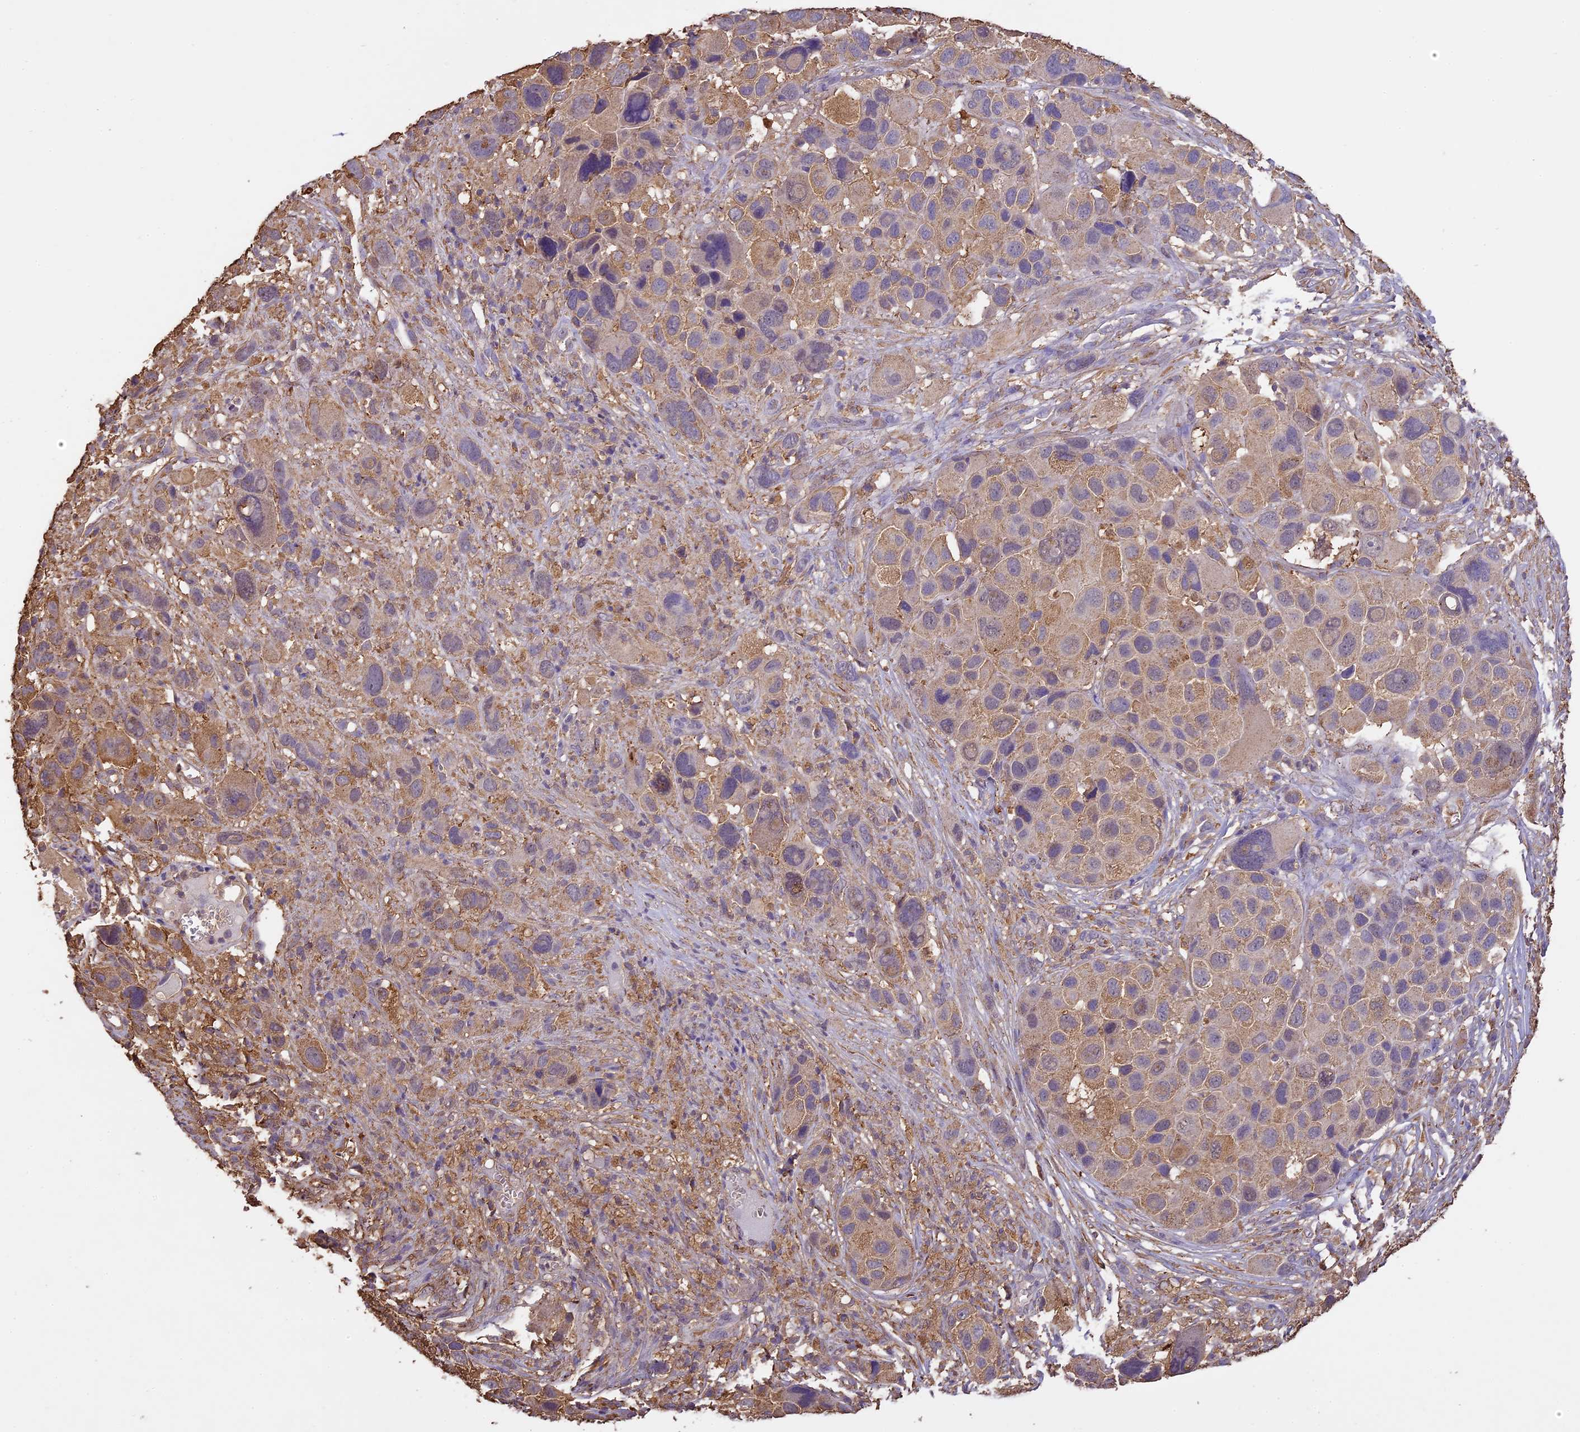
{"staining": {"intensity": "moderate", "quantity": "<25%", "location": "cytoplasmic/membranous"}, "tissue": "melanoma", "cell_type": "Tumor cells", "image_type": "cancer", "snomed": [{"axis": "morphology", "description": "Malignant melanoma, NOS"}, {"axis": "topography", "description": "Skin of trunk"}], "caption": "Immunohistochemistry micrograph of neoplastic tissue: human melanoma stained using immunohistochemistry (IHC) reveals low levels of moderate protein expression localized specifically in the cytoplasmic/membranous of tumor cells, appearing as a cytoplasmic/membranous brown color.", "gene": "ARHGAP19", "patient": {"sex": "male", "age": 71}}